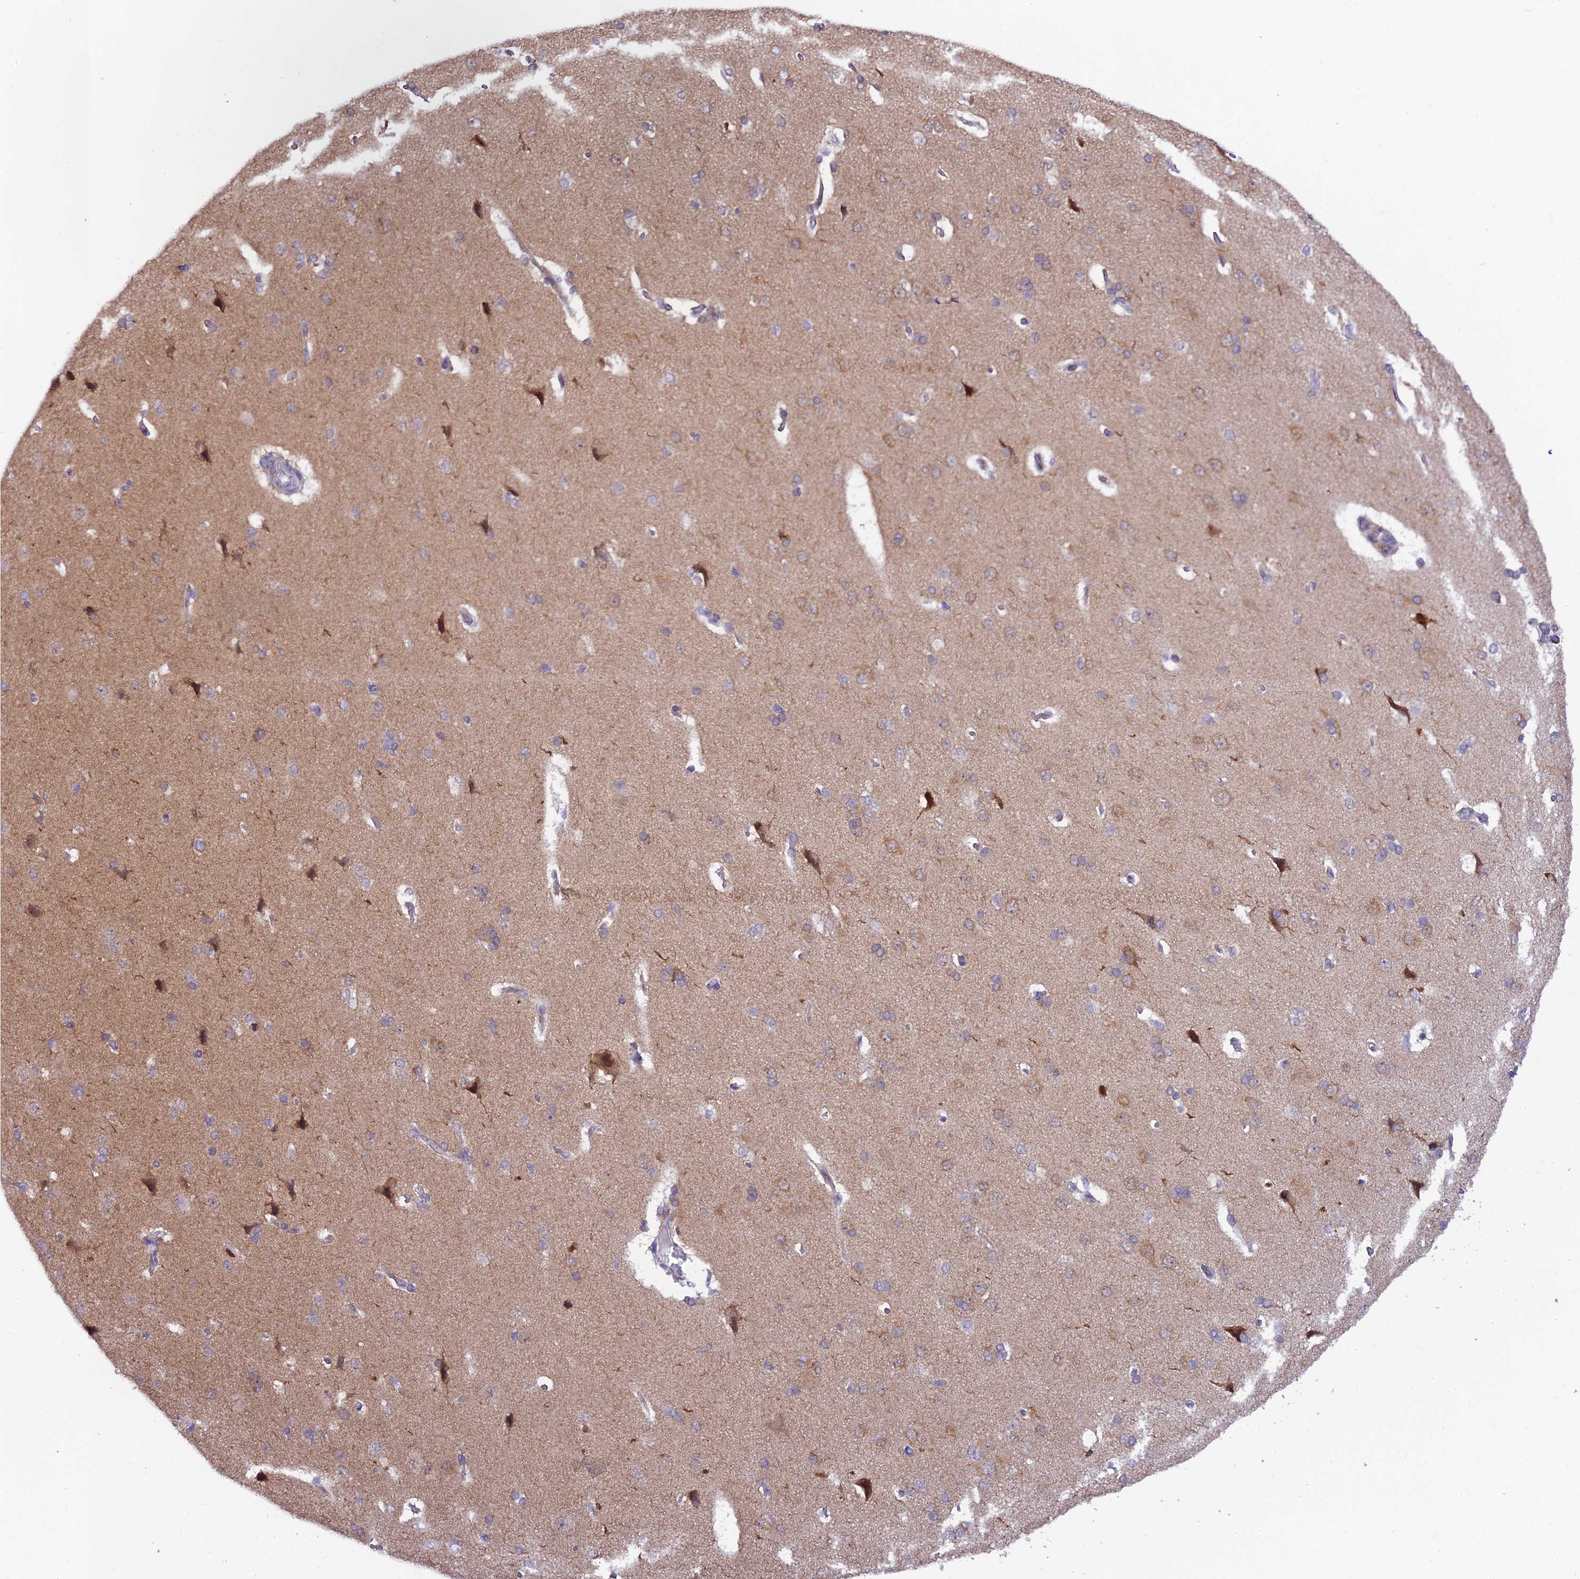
{"staining": {"intensity": "negative", "quantity": "none", "location": "none"}, "tissue": "cerebral cortex", "cell_type": "Endothelial cells", "image_type": "normal", "snomed": [{"axis": "morphology", "description": "Normal tissue, NOS"}, {"axis": "topography", "description": "Cerebral cortex"}], "caption": "This is an IHC photomicrograph of normal cerebral cortex. There is no positivity in endothelial cells.", "gene": "TRIM40", "patient": {"sex": "male", "age": 62}}